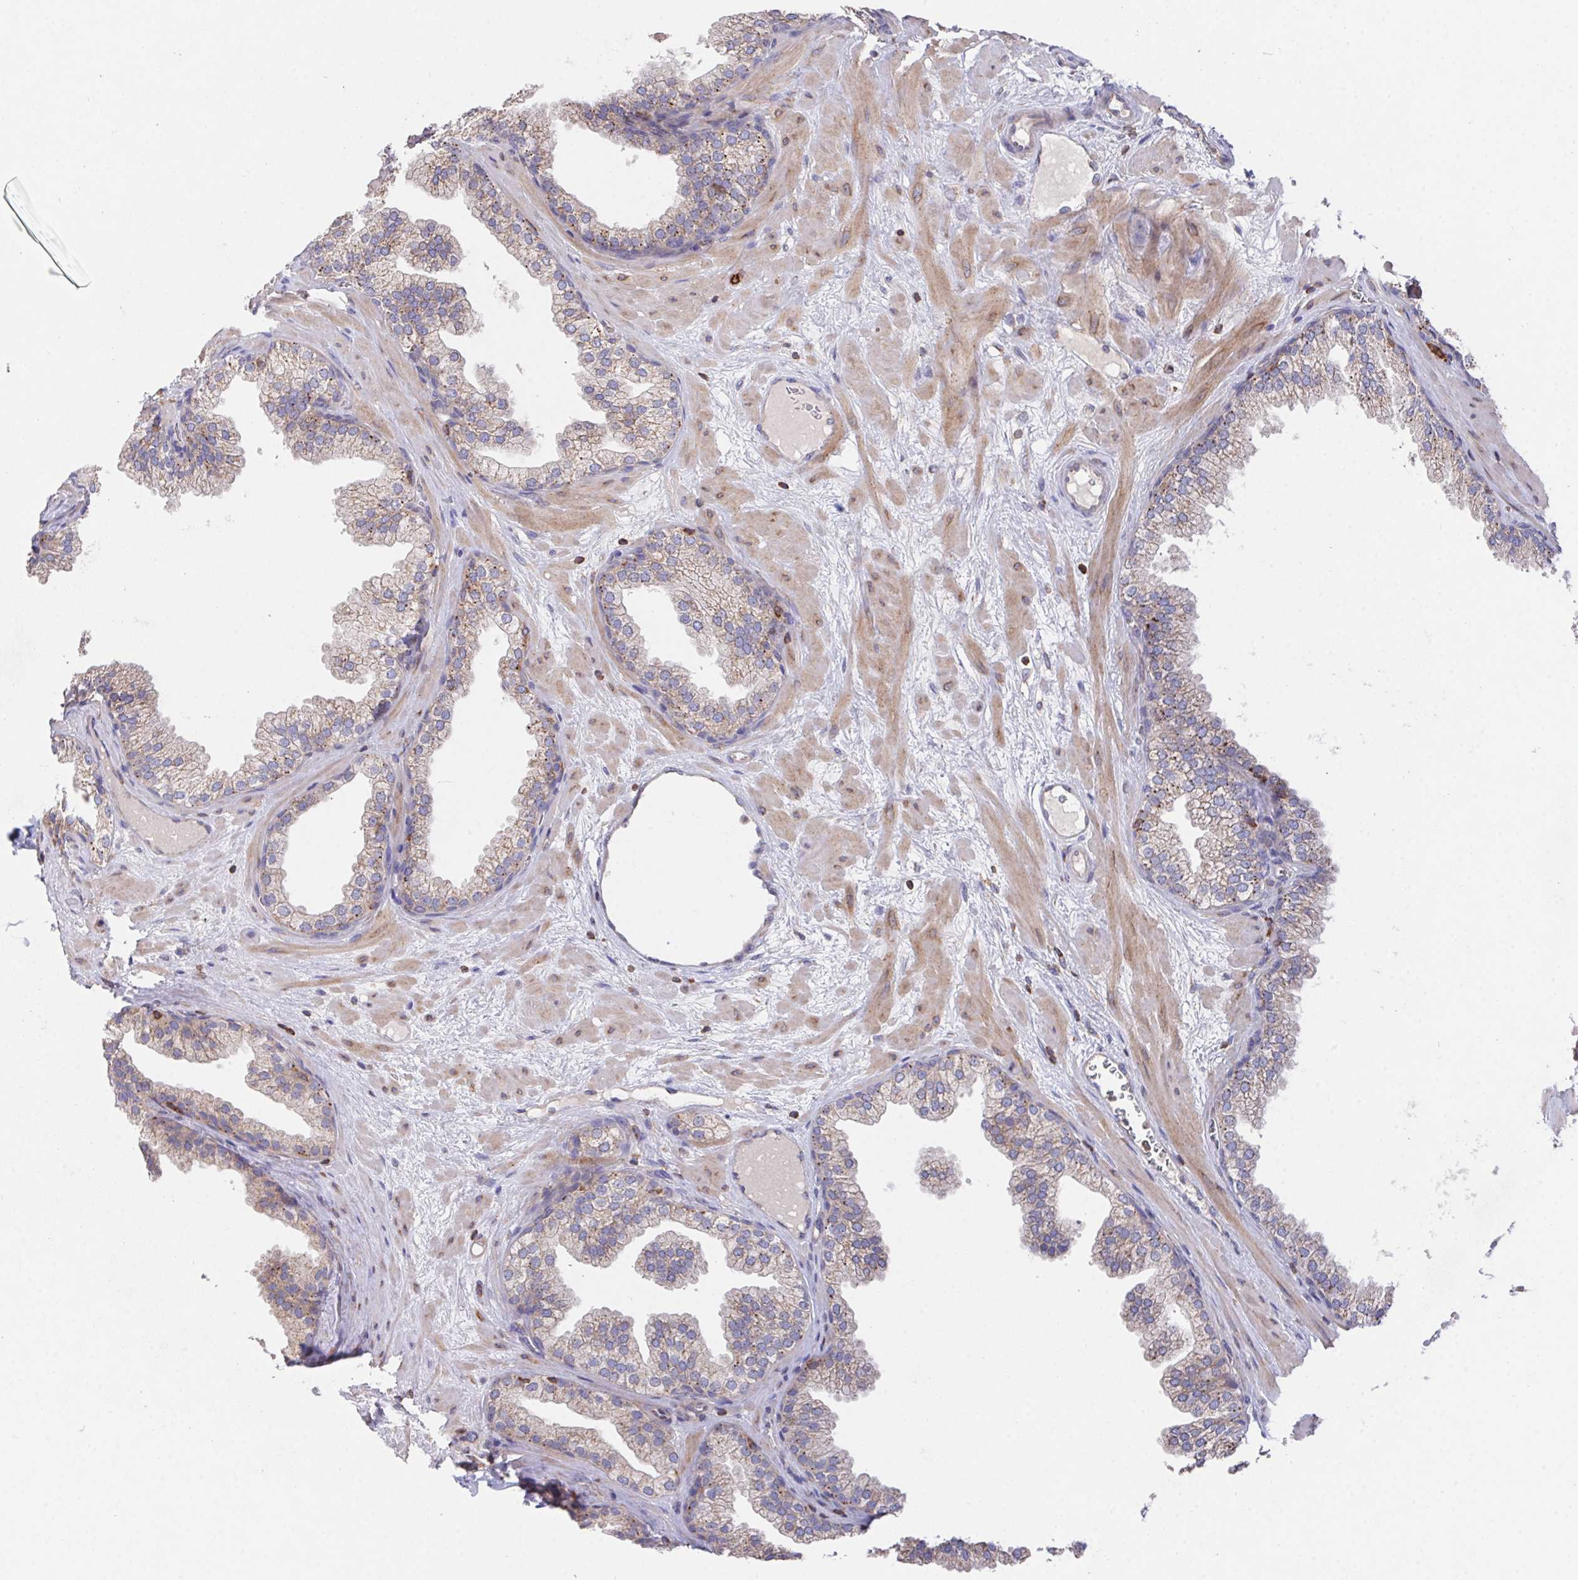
{"staining": {"intensity": "weak", "quantity": "25%-75%", "location": "cytoplasmic/membranous"}, "tissue": "prostate", "cell_type": "Glandular cells", "image_type": "normal", "snomed": [{"axis": "morphology", "description": "Normal tissue, NOS"}, {"axis": "topography", "description": "Prostate"}], "caption": "About 25%-75% of glandular cells in normal prostate display weak cytoplasmic/membranous protein positivity as visualized by brown immunohistochemical staining.", "gene": "FAM241A", "patient": {"sex": "male", "age": 37}}